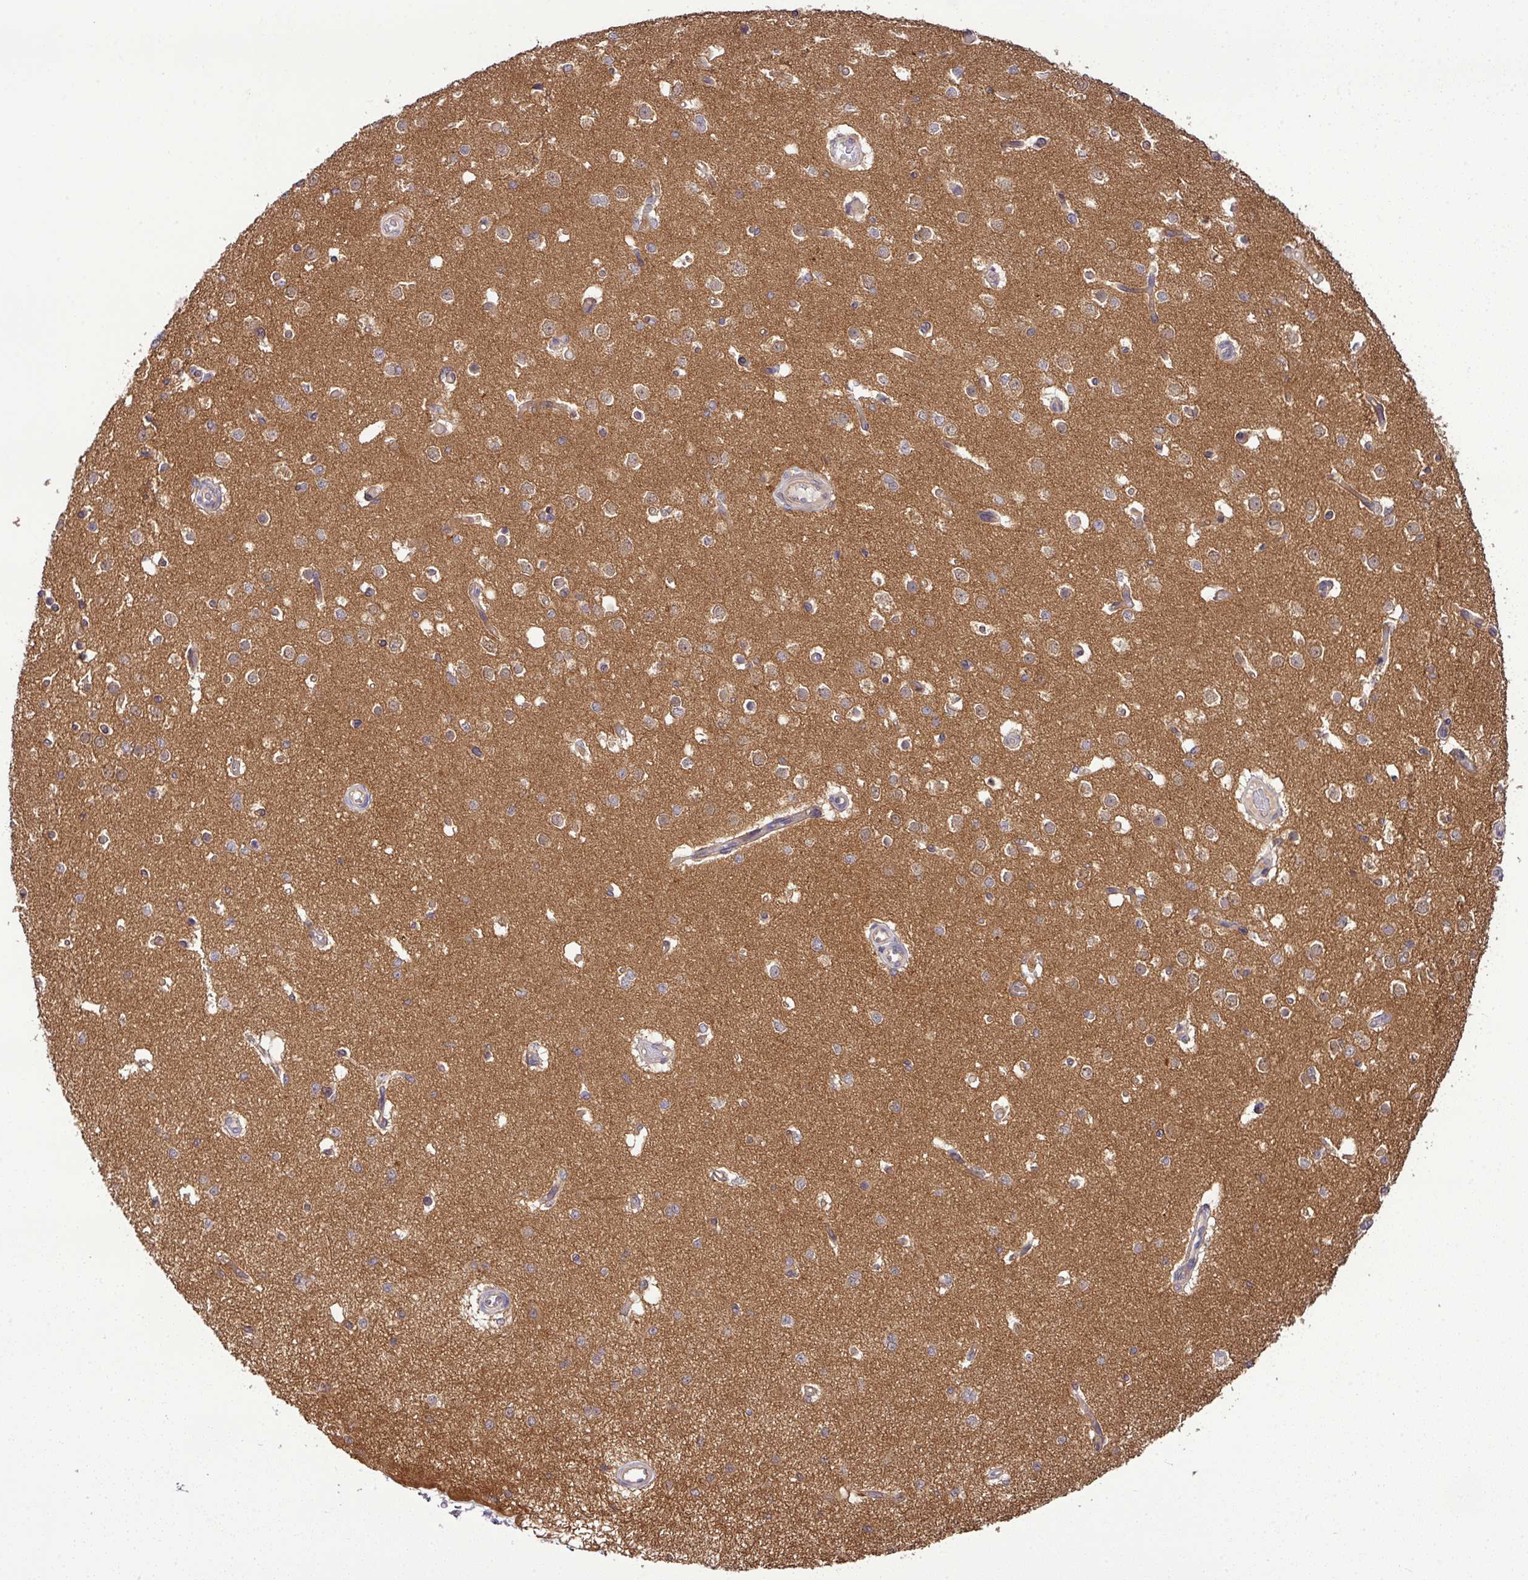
{"staining": {"intensity": "weak", "quantity": "<25%", "location": "cytoplasmic/membranous"}, "tissue": "cerebral cortex", "cell_type": "Endothelial cells", "image_type": "normal", "snomed": [{"axis": "morphology", "description": "Normal tissue, NOS"}, {"axis": "morphology", "description": "Inflammation, NOS"}, {"axis": "topography", "description": "Cerebral cortex"}], "caption": "This histopathology image is of unremarkable cerebral cortex stained with immunohistochemistry (IHC) to label a protein in brown with the nuclei are counter-stained blue. There is no positivity in endothelial cells. The staining is performed using DAB brown chromogen with nuclei counter-stained in using hematoxylin.", "gene": "TMEM107", "patient": {"sex": "male", "age": 6}}